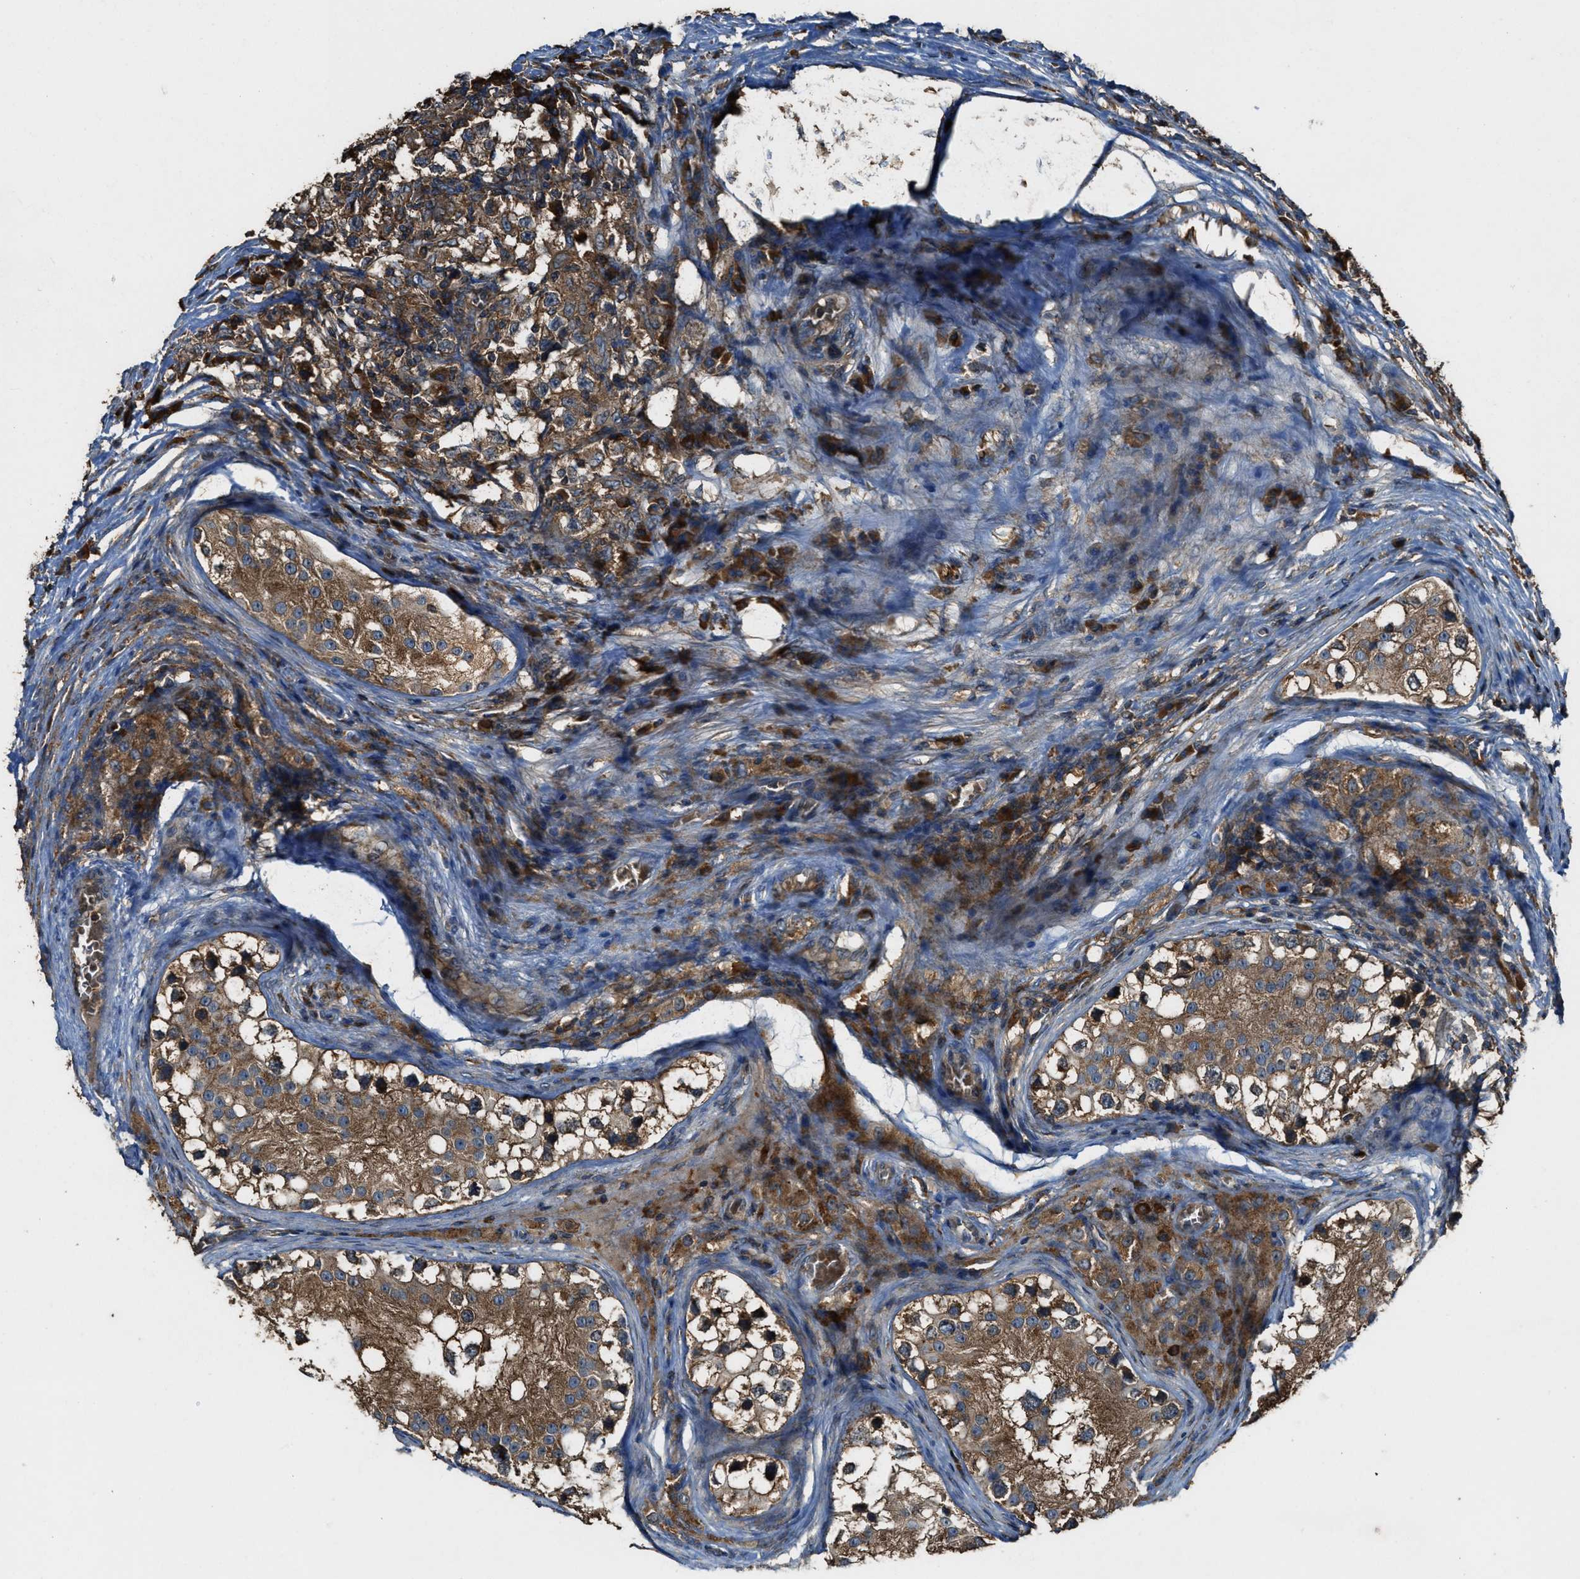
{"staining": {"intensity": "moderate", "quantity": ">75%", "location": "cytoplasmic/membranous"}, "tissue": "testis cancer", "cell_type": "Tumor cells", "image_type": "cancer", "snomed": [{"axis": "morphology", "description": "Carcinoma, Embryonal, NOS"}, {"axis": "topography", "description": "Testis"}], "caption": "This is a histology image of IHC staining of testis embryonal carcinoma, which shows moderate expression in the cytoplasmic/membranous of tumor cells.", "gene": "MAP3K8", "patient": {"sex": "male", "age": 21}}